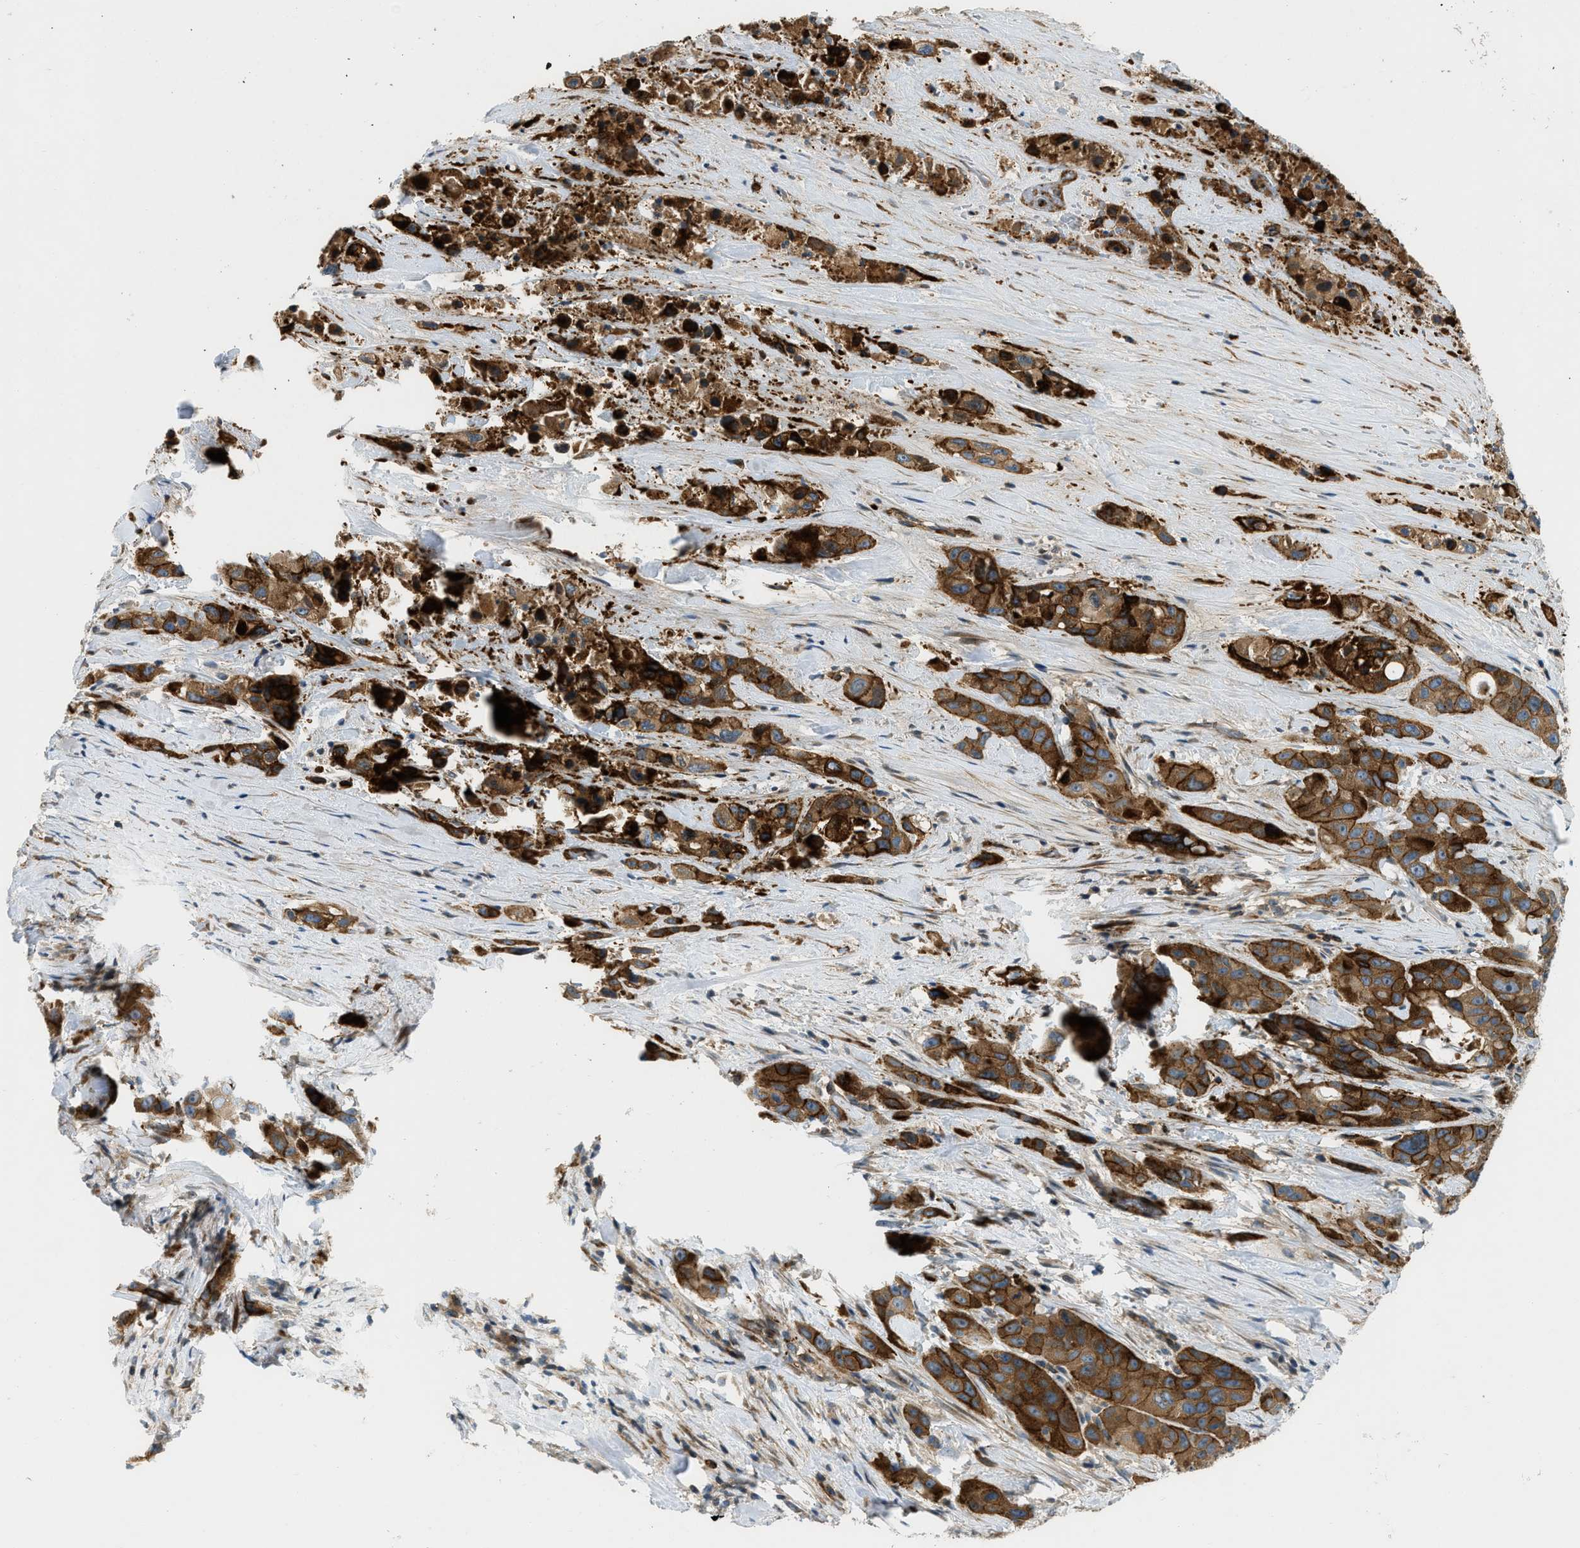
{"staining": {"intensity": "strong", "quantity": ">75%", "location": "cytoplasmic/membranous"}, "tissue": "pancreatic cancer", "cell_type": "Tumor cells", "image_type": "cancer", "snomed": [{"axis": "morphology", "description": "Adenocarcinoma, NOS"}, {"axis": "topography", "description": "Pancreas"}], "caption": "IHC image of pancreatic cancer stained for a protein (brown), which exhibits high levels of strong cytoplasmic/membranous positivity in about >75% of tumor cells.", "gene": "NYNRIN", "patient": {"sex": "male", "age": 53}}